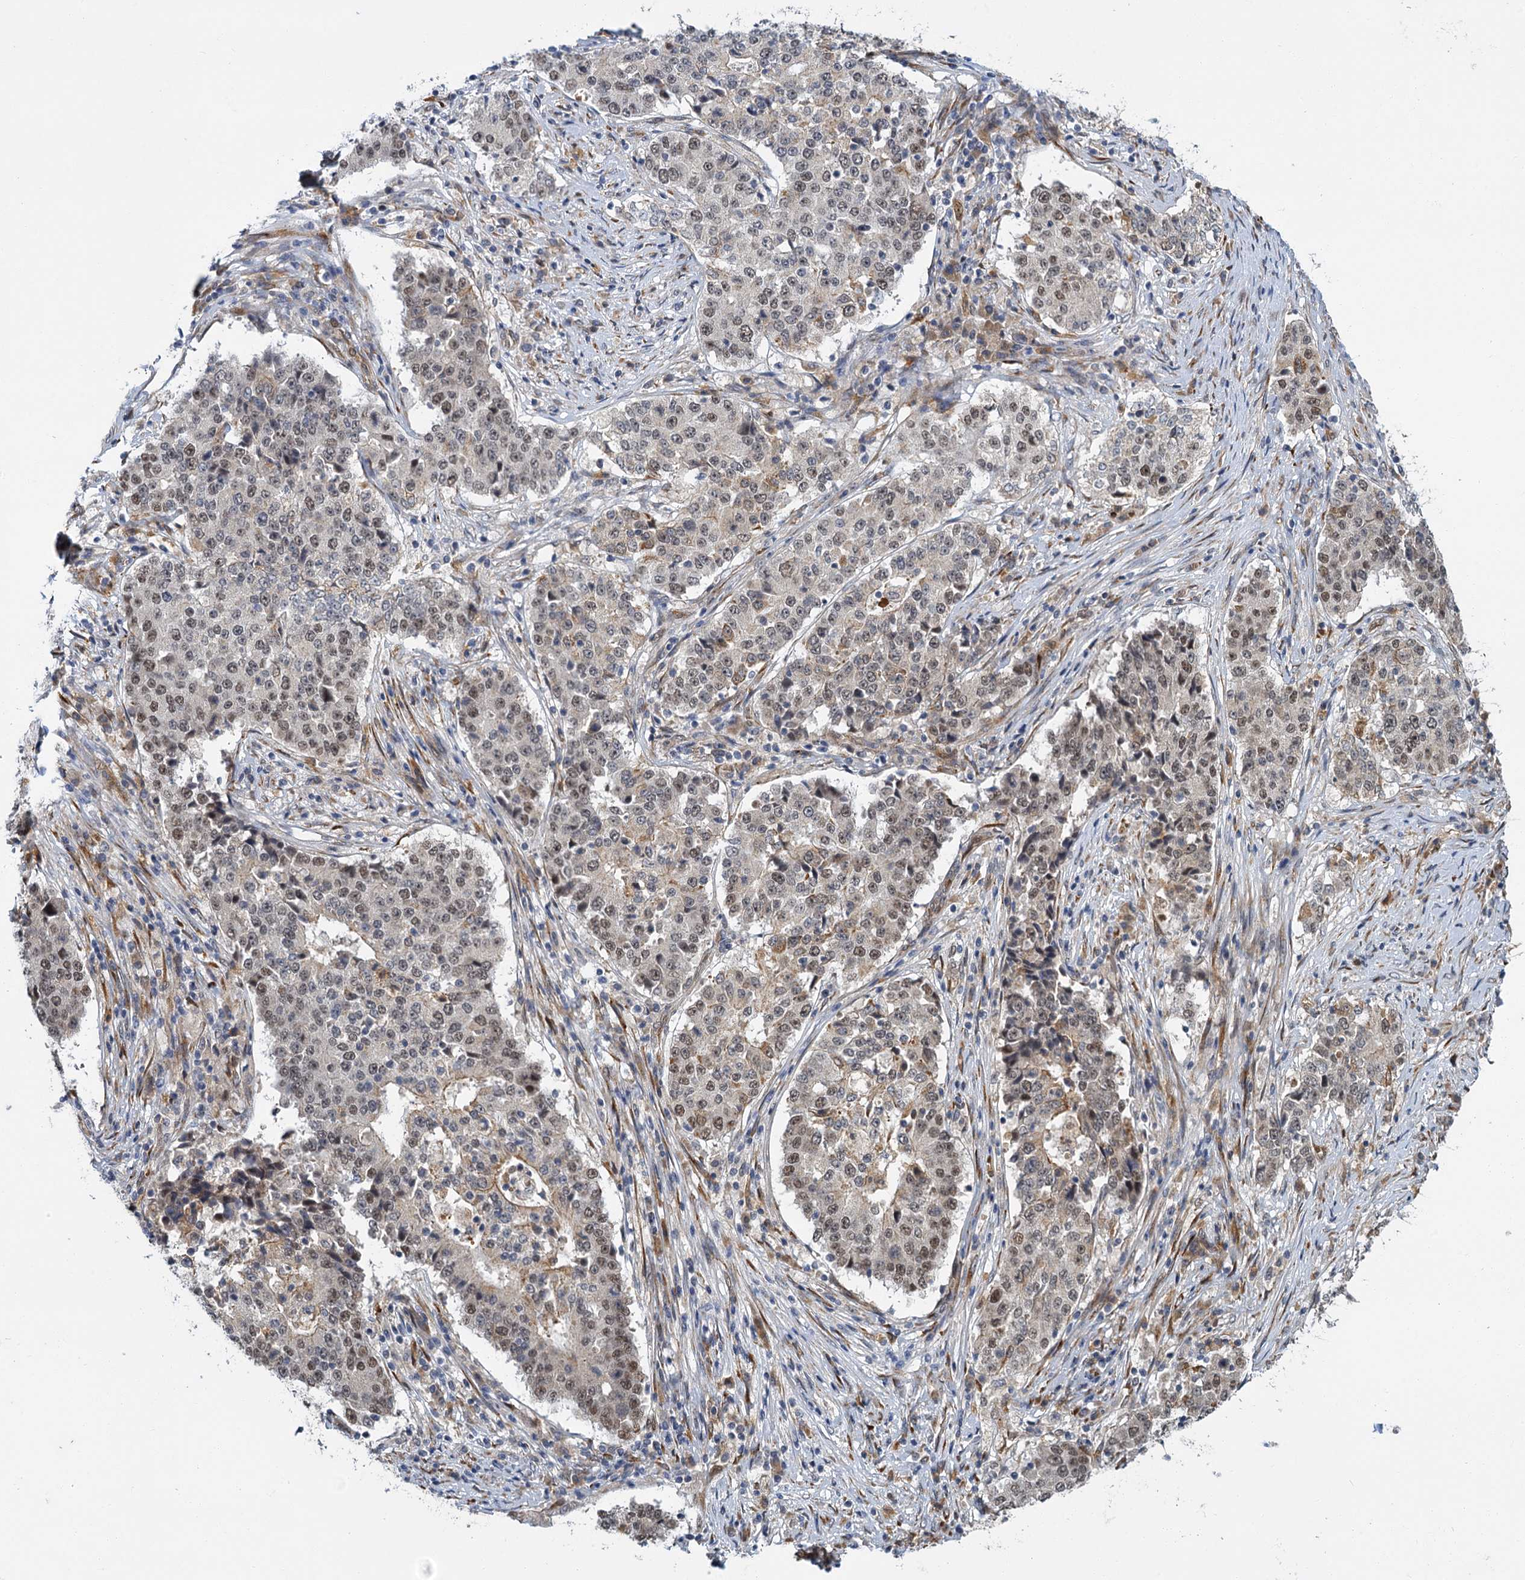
{"staining": {"intensity": "weak", "quantity": "25%-75%", "location": "nuclear"}, "tissue": "stomach cancer", "cell_type": "Tumor cells", "image_type": "cancer", "snomed": [{"axis": "morphology", "description": "Adenocarcinoma, NOS"}, {"axis": "topography", "description": "Stomach"}], "caption": "Immunohistochemical staining of stomach cancer displays low levels of weak nuclear staining in approximately 25%-75% of tumor cells.", "gene": "APBA2", "patient": {"sex": "male", "age": 59}}